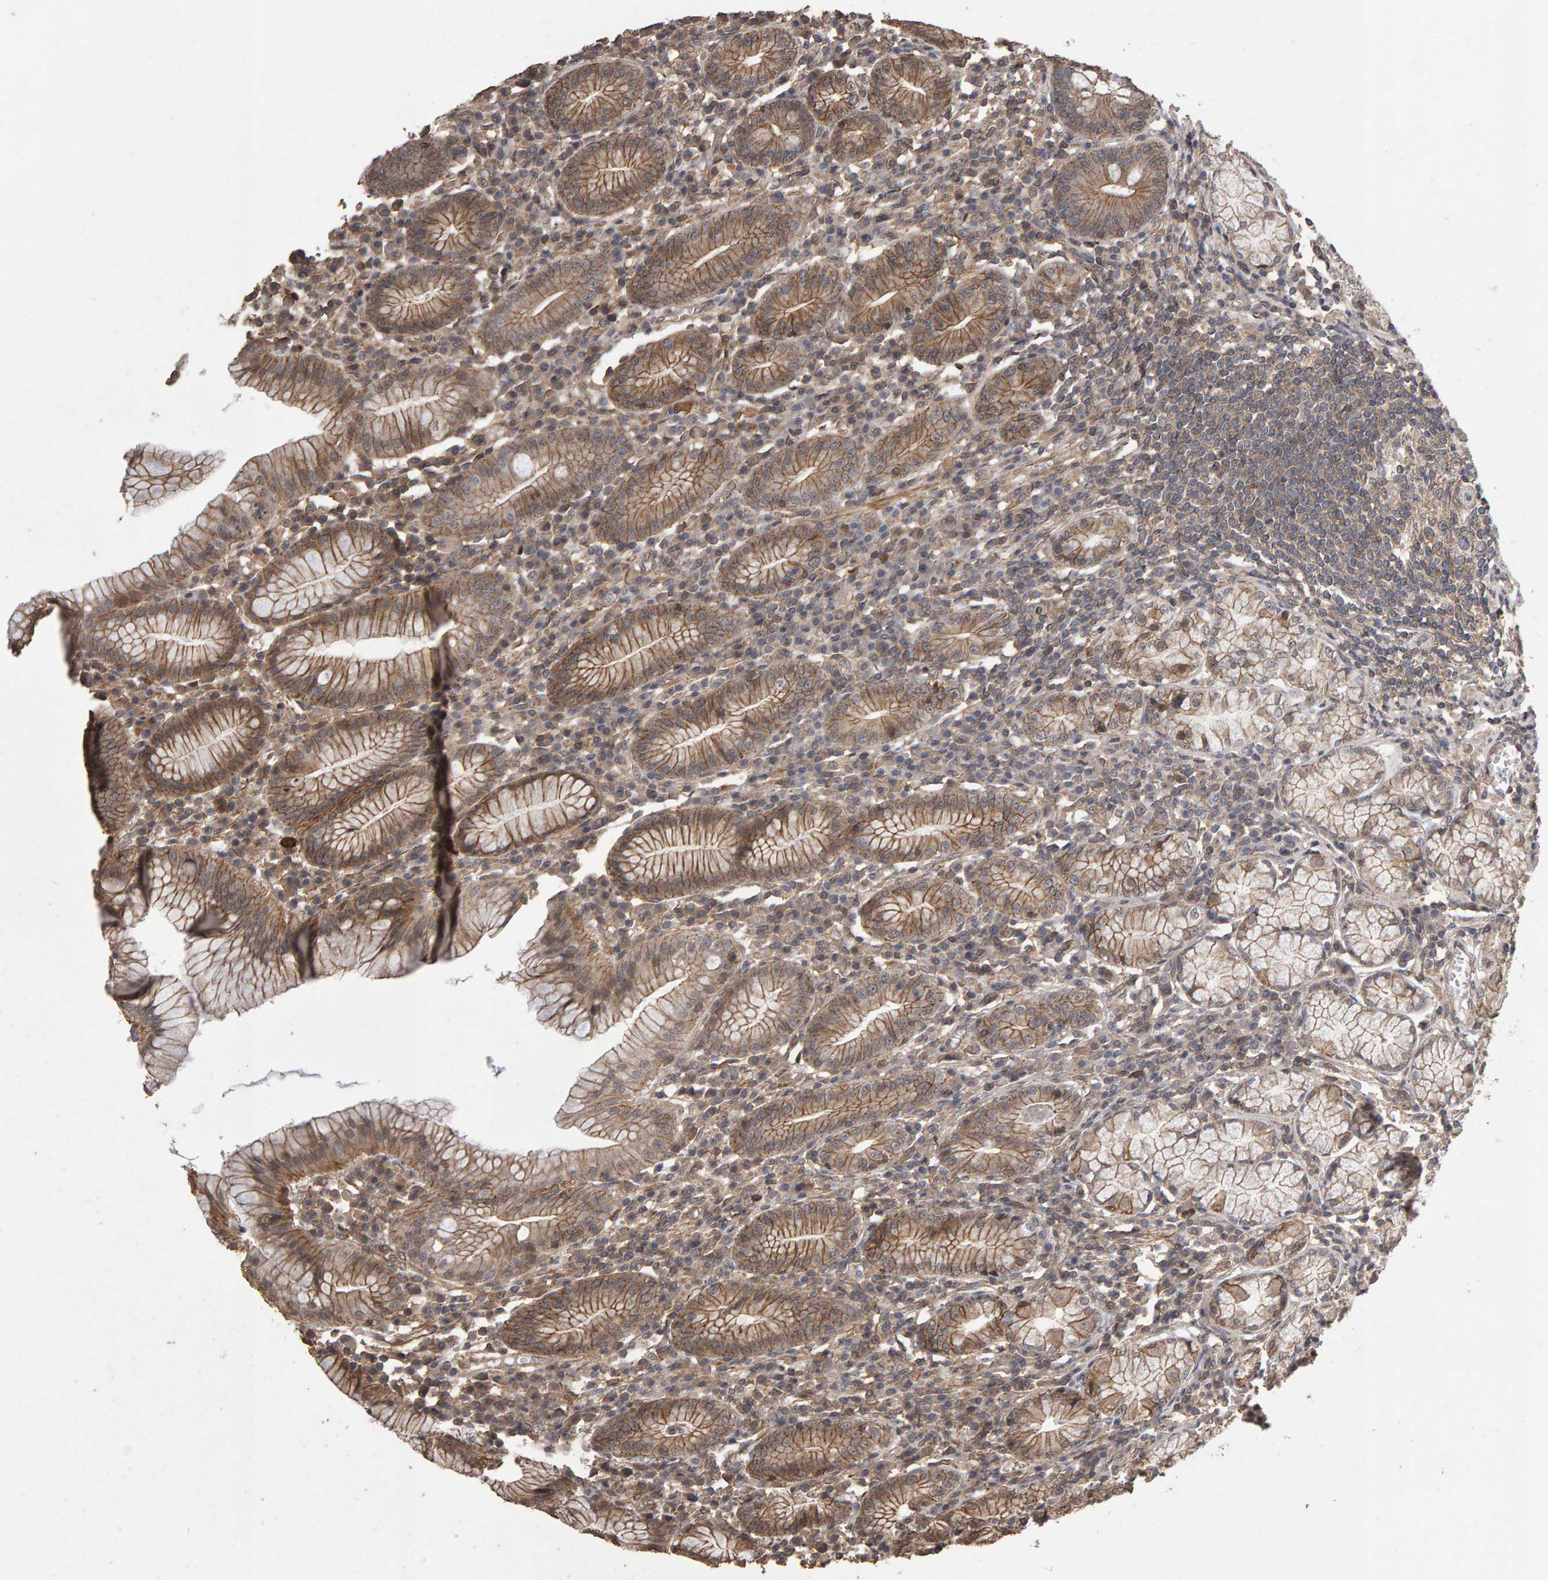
{"staining": {"intensity": "moderate", "quantity": ">75%", "location": "cytoplasmic/membranous"}, "tissue": "stomach", "cell_type": "Glandular cells", "image_type": "normal", "snomed": [{"axis": "morphology", "description": "Normal tissue, NOS"}, {"axis": "topography", "description": "Stomach"}], "caption": "Protein expression by IHC displays moderate cytoplasmic/membranous positivity in about >75% of glandular cells in normal stomach. (Stains: DAB (3,3'-diaminobenzidine) in brown, nuclei in blue, Microscopy: brightfield microscopy at high magnification).", "gene": "SCRIB", "patient": {"sex": "male", "age": 55}}